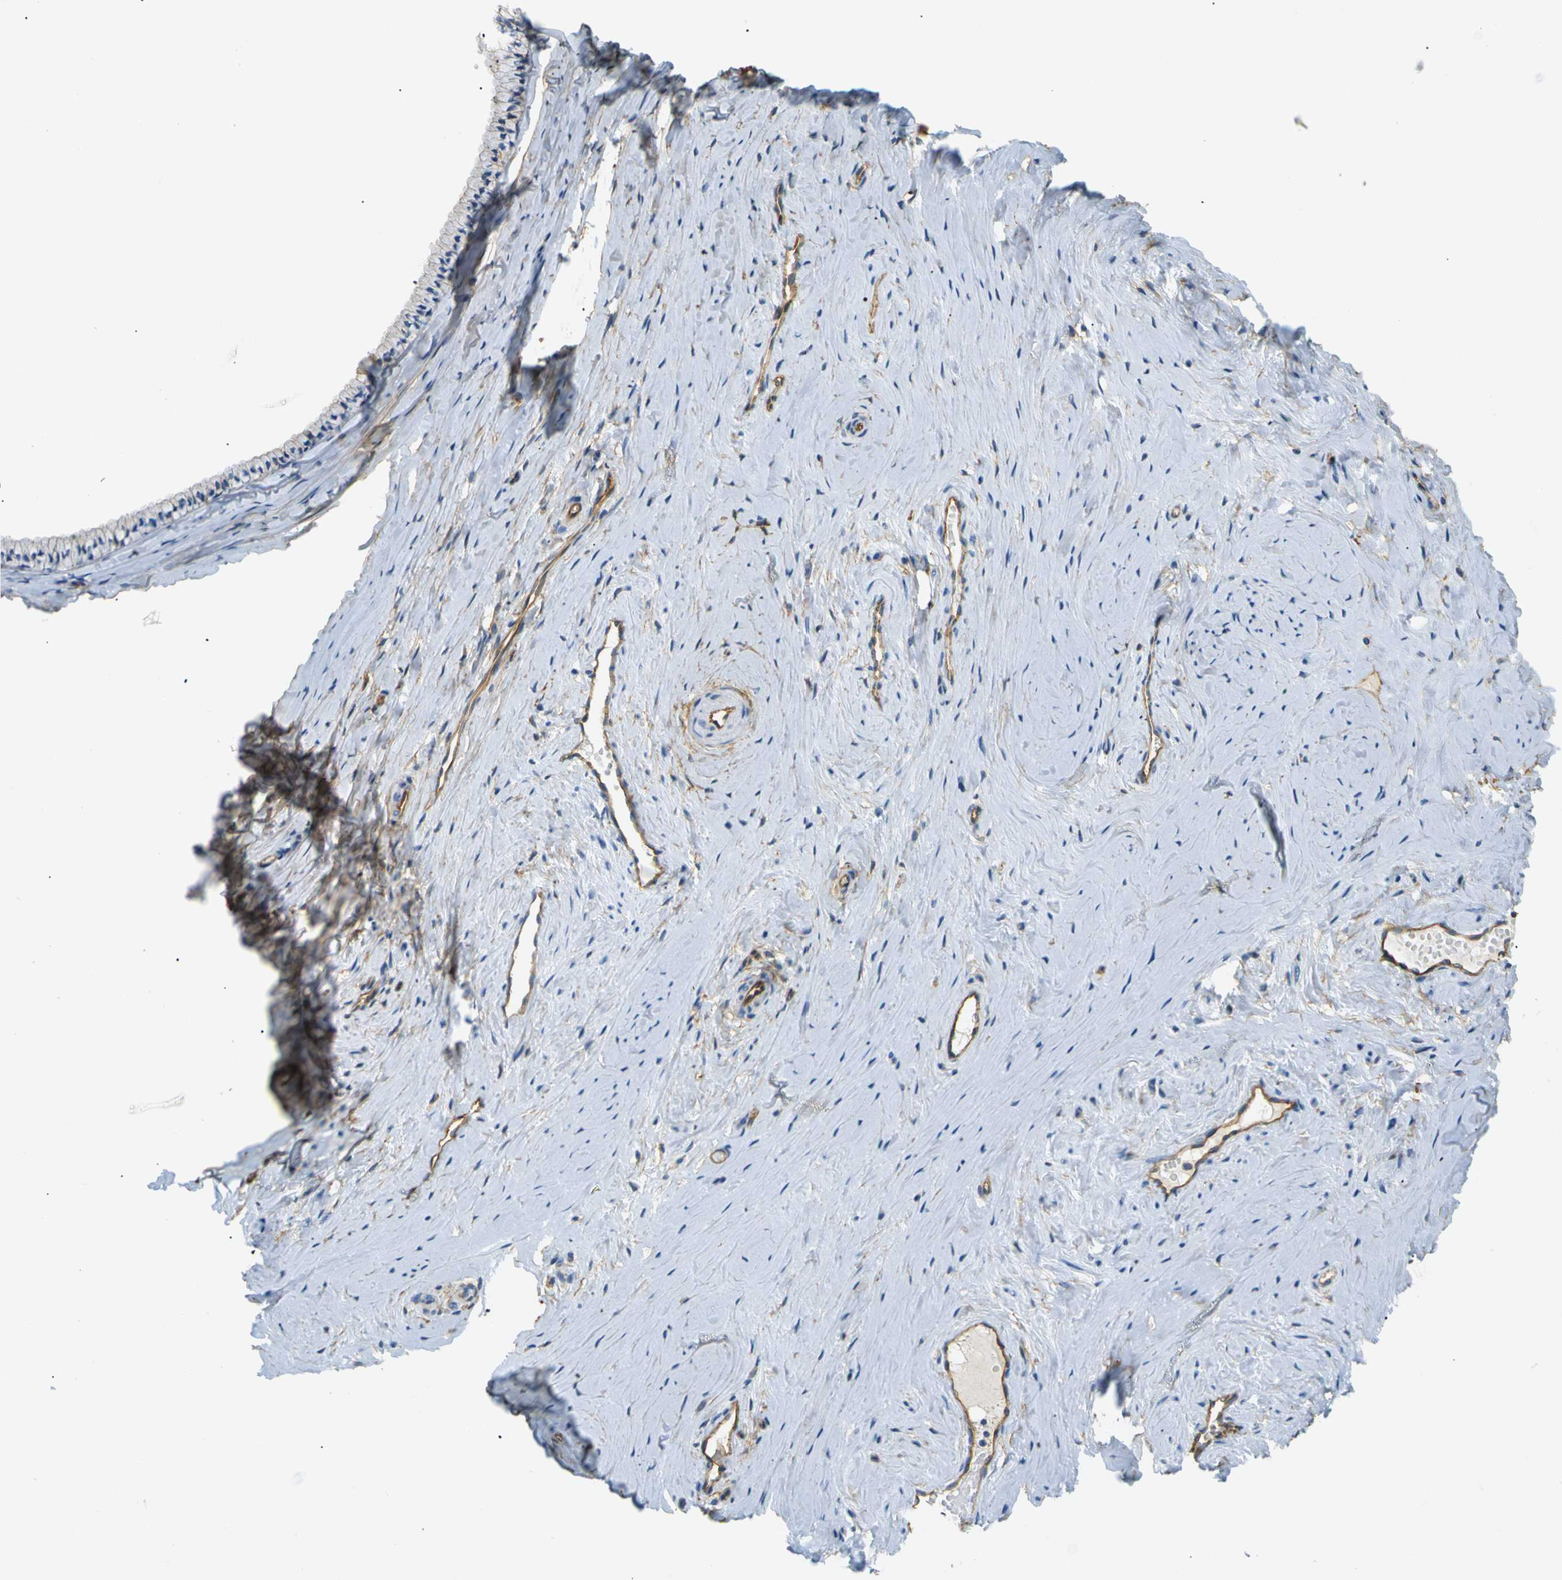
{"staining": {"intensity": "weak", "quantity": "25%-75%", "location": "cytoplasmic/membranous"}, "tissue": "cervix", "cell_type": "Glandular cells", "image_type": "normal", "snomed": [{"axis": "morphology", "description": "Normal tissue, NOS"}, {"axis": "topography", "description": "Cervix"}], "caption": "Immunohistochemical staining of benign human cervix reveals 25%-75% levels of weak cytoplasmic/membranous protein positivity in about 25%-75% of glandular cells. The staining was performed using DAB (3,3'-diaminobenzidine), with brown indicating positive protein expression. Nuclei are stained blue with hematoxylin.", "gene": "SPTBN1", "patient": {"sex": "female", "age": 39}}